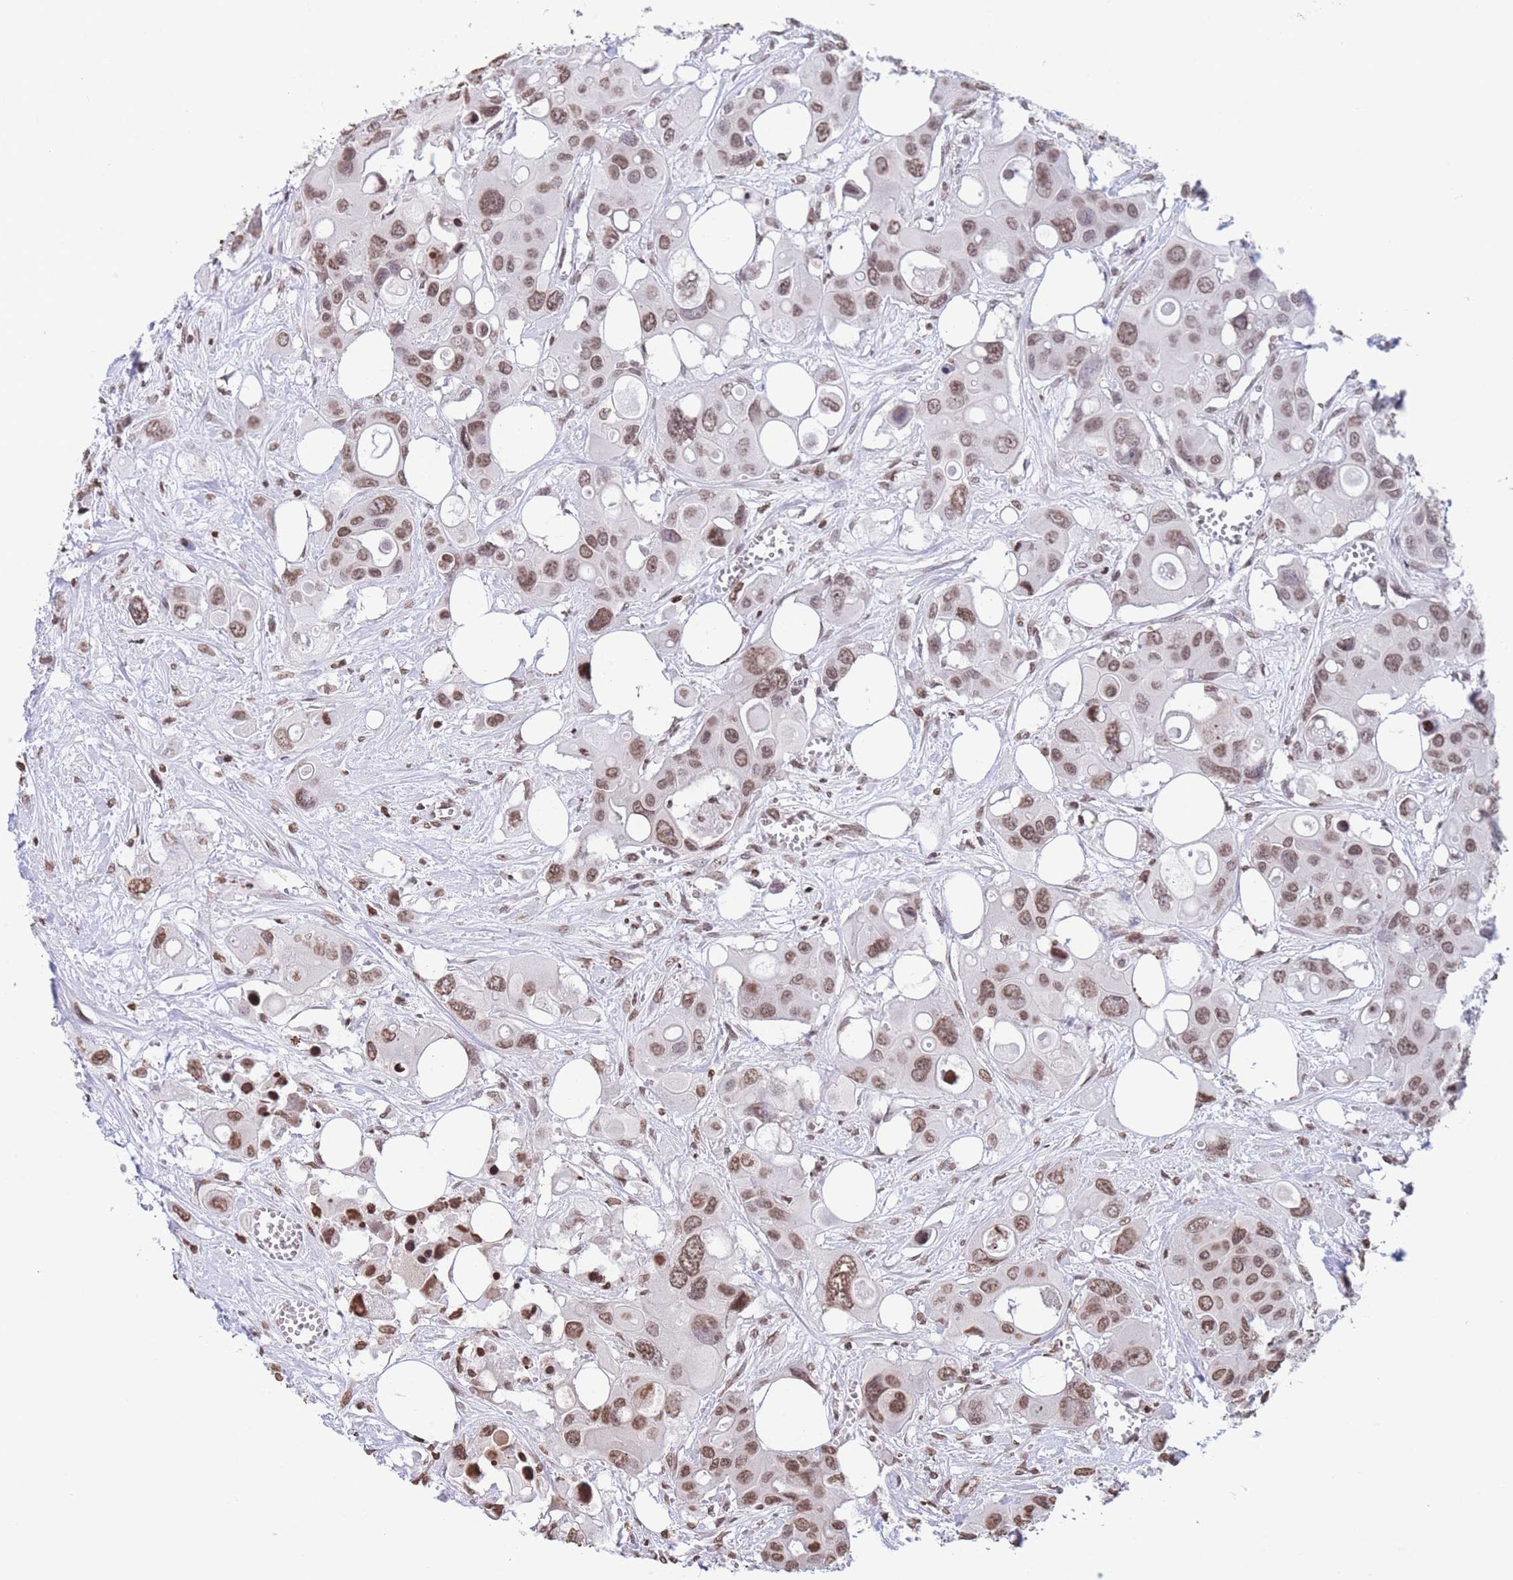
{"staining": {"intensity": "moderate", "quantity": ">75%", "location": "nuclear"}, "tissue": "colorectal cancer", "cell_type": "Tumor cells", "image_type": "cancer", "snomed": [{"axis": "morphology", "description": "Adenocarcinoma, NOS"}, {"axis": "topography", "description": "Colon"}], "caption": "A micrograph of adenocarcinoma (colorectal) stained for a protein shows moderate nuclear brown staining in tumor cells. (brown staining indicates protein expression, while blue staining denotes nuclei).", "gene": "H2BC11", "patient": {"sex": "male", "age": 77}}